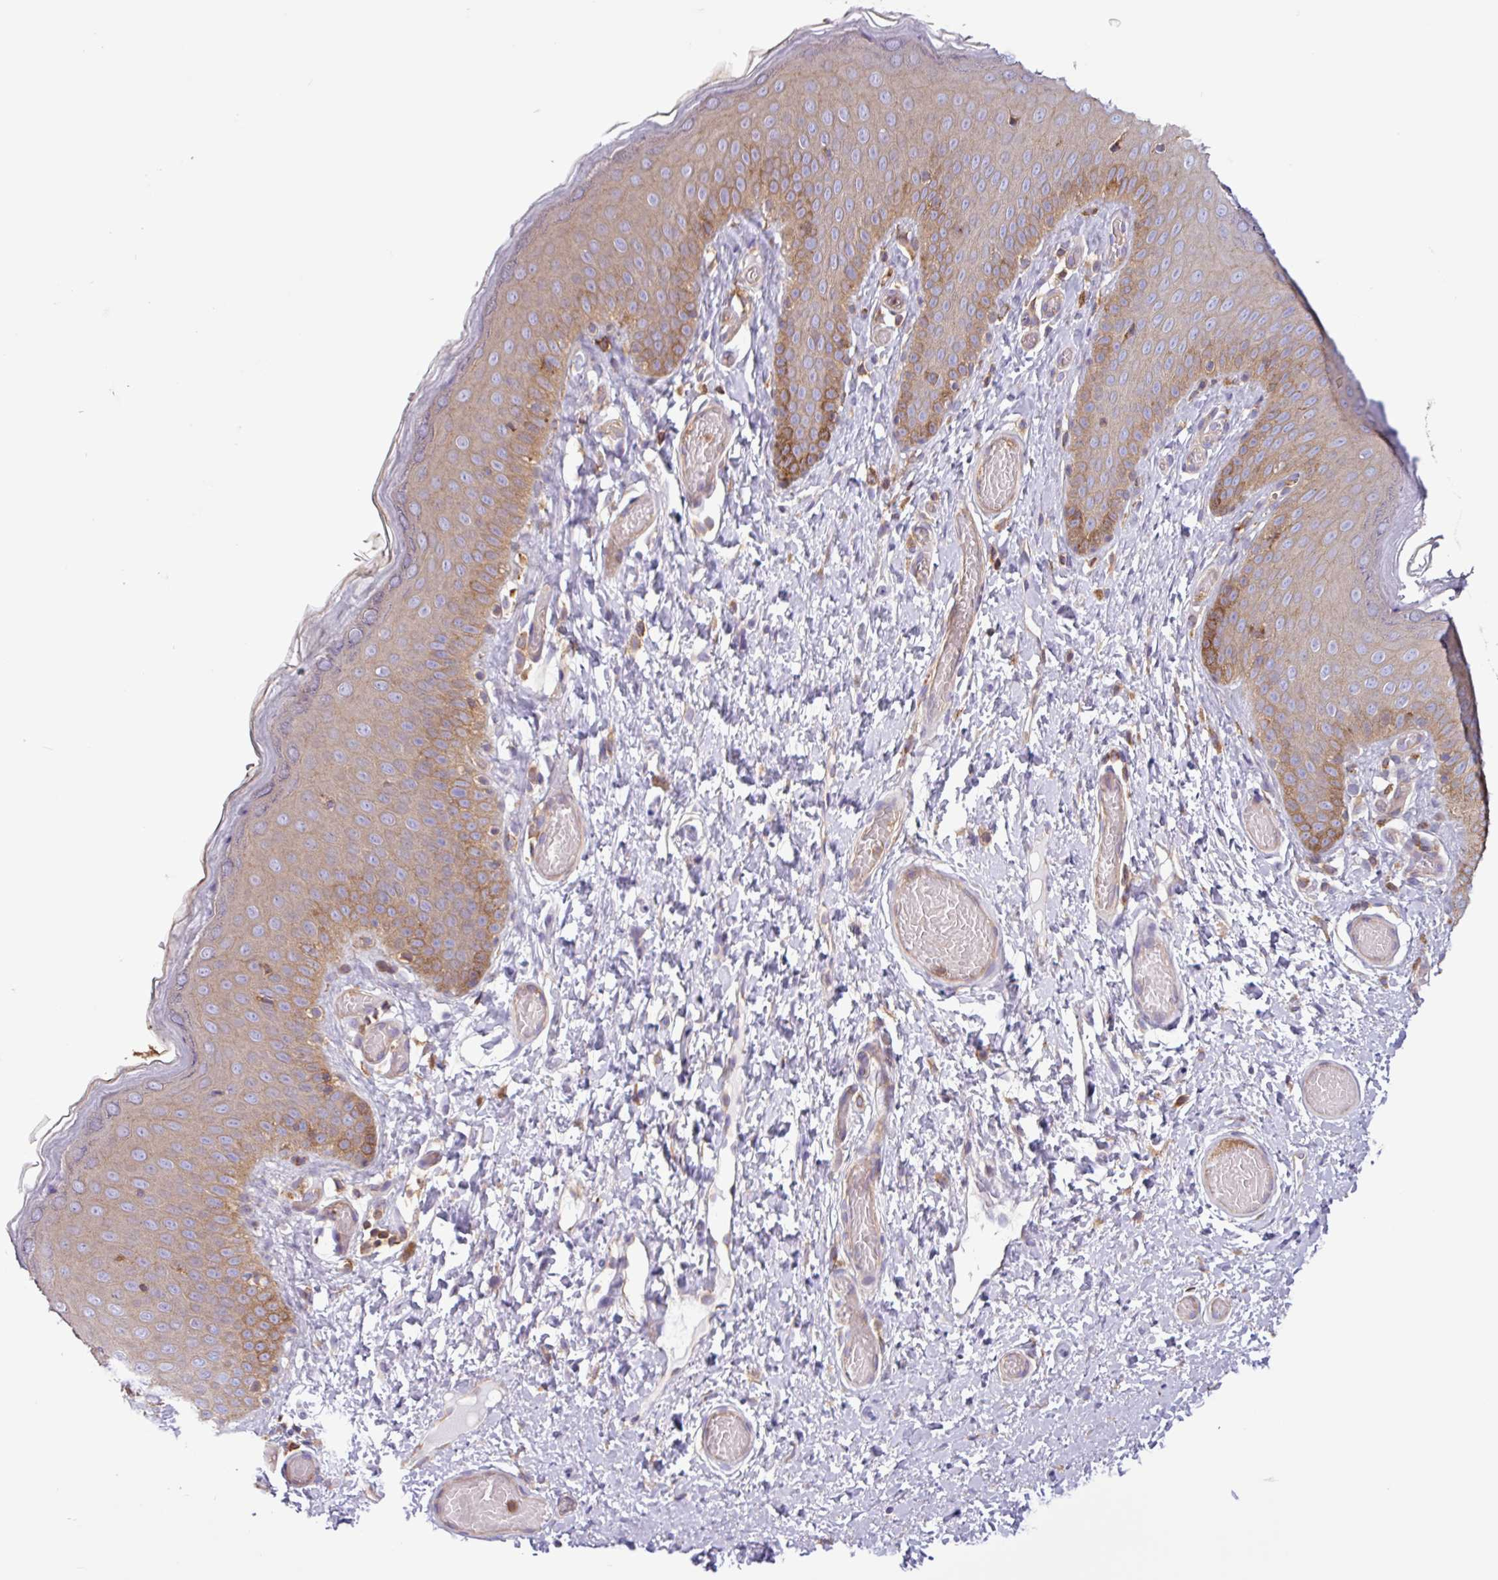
{"staining": {"intensity": "moderate", "quantity": "25%-75%", "location": "cytoplasmic/membranous"}, "tissue": "skin", "cell_type": "Epidermal cells", "image_type": "normal", "snomed": [{"axis": "morphology", "description": "Normal tissue, NOS"}, {"axis": "topography", "description": "Anal"}], "caption": "Immunohistochemistry staining of benign skin, which reveals medium levels of moderate cytoplasmic/membranous staining in approximately 25%-75% of epidermal cells indicating moderate cytoplasmic/membranous protein staining. The staining was performed using DAB (brown) for protein detection and nuclei were counterstained in hematoxylin (blue).", "gene": "ACTR3B", "patient": {"sex": "female", "age": 40}}